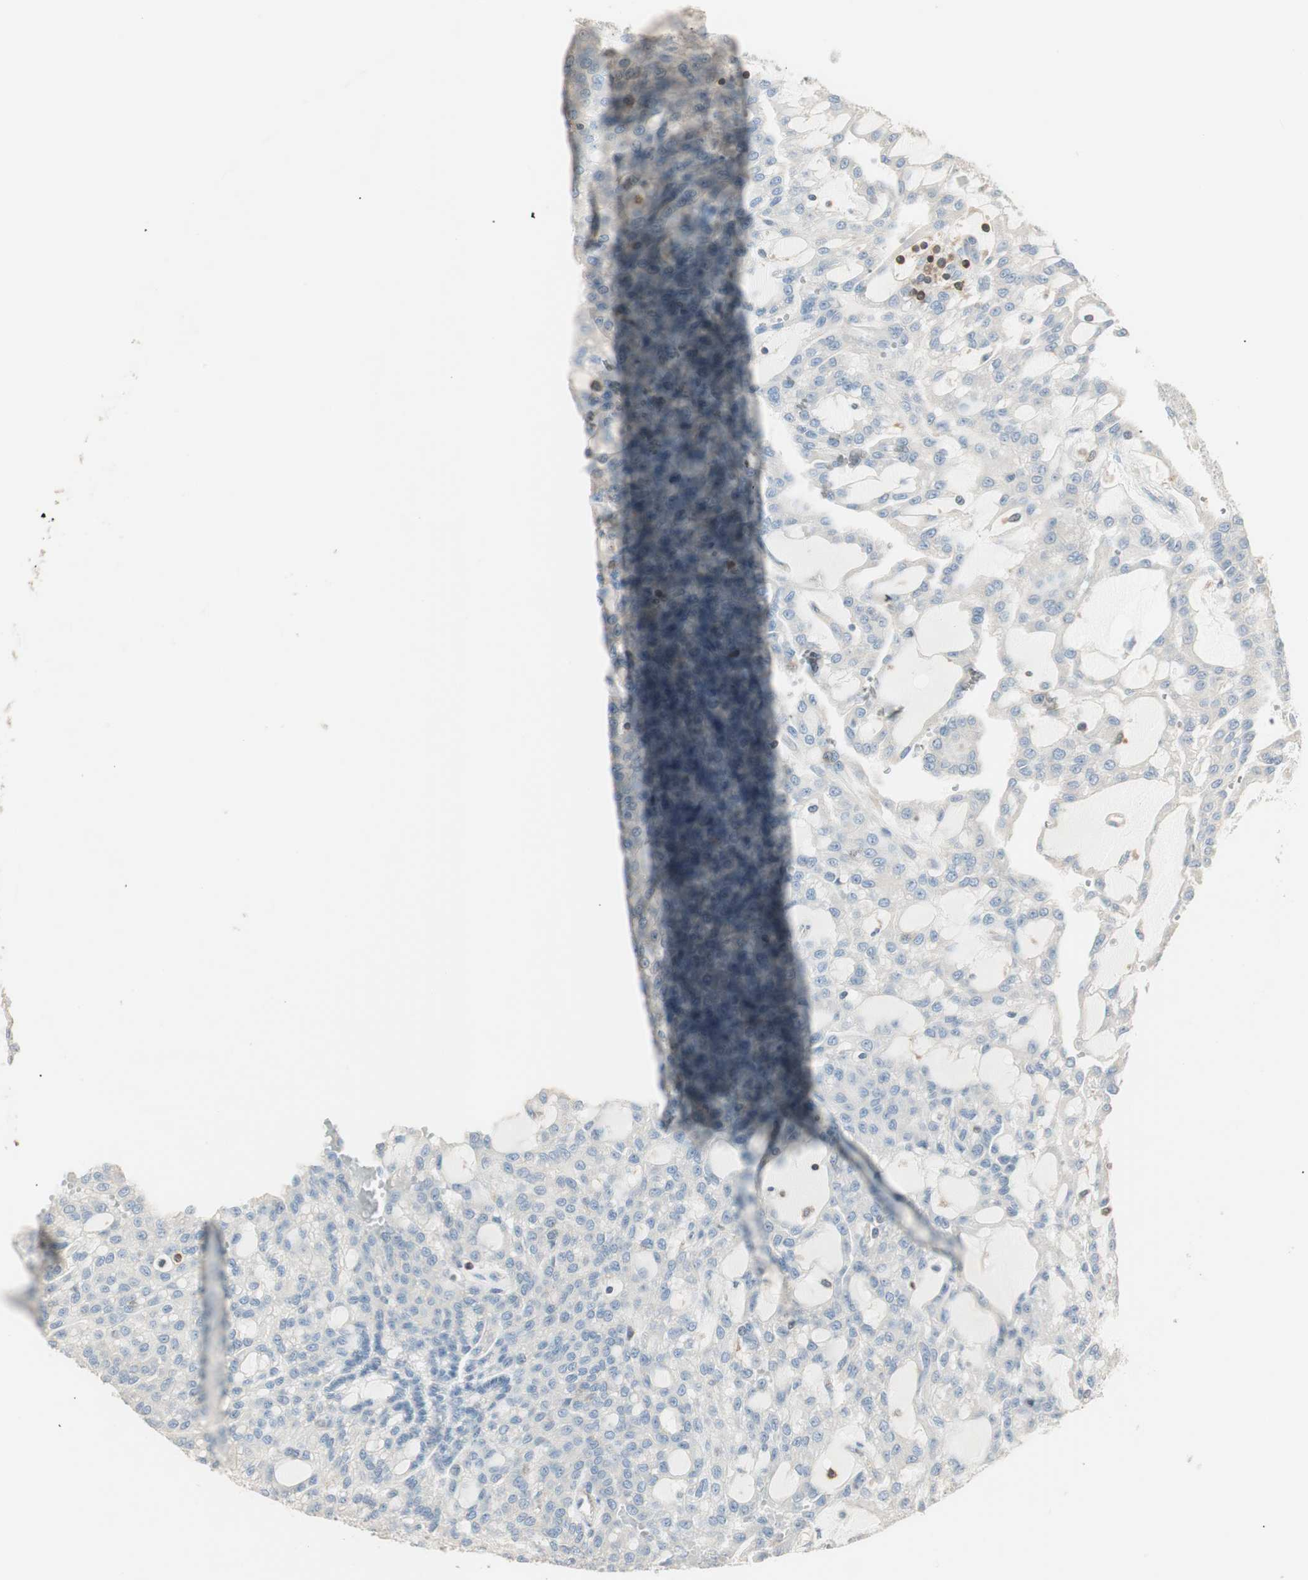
{"staining": {"intensity": "negative", "quantity": "none", "location": "none"}, "tissue": "renal cancer", "cell_type": "Tumor cells", "image_type": "cancer", "snomed": [{"axis": "morphology", "description": "Adenocarcinoma, NOS"}, {"axis": "topography", "description": "Kidney"}], "caption": "This histopathology image is of renal adenocarcinoma stained with immunohistochemistry (IHC) to label a protein in brown with the nuclei are counter-stained blue. There is no expression in tumor cells.", "gene": "CRLF3", "patient": {"sex": "male", "age": 63}}